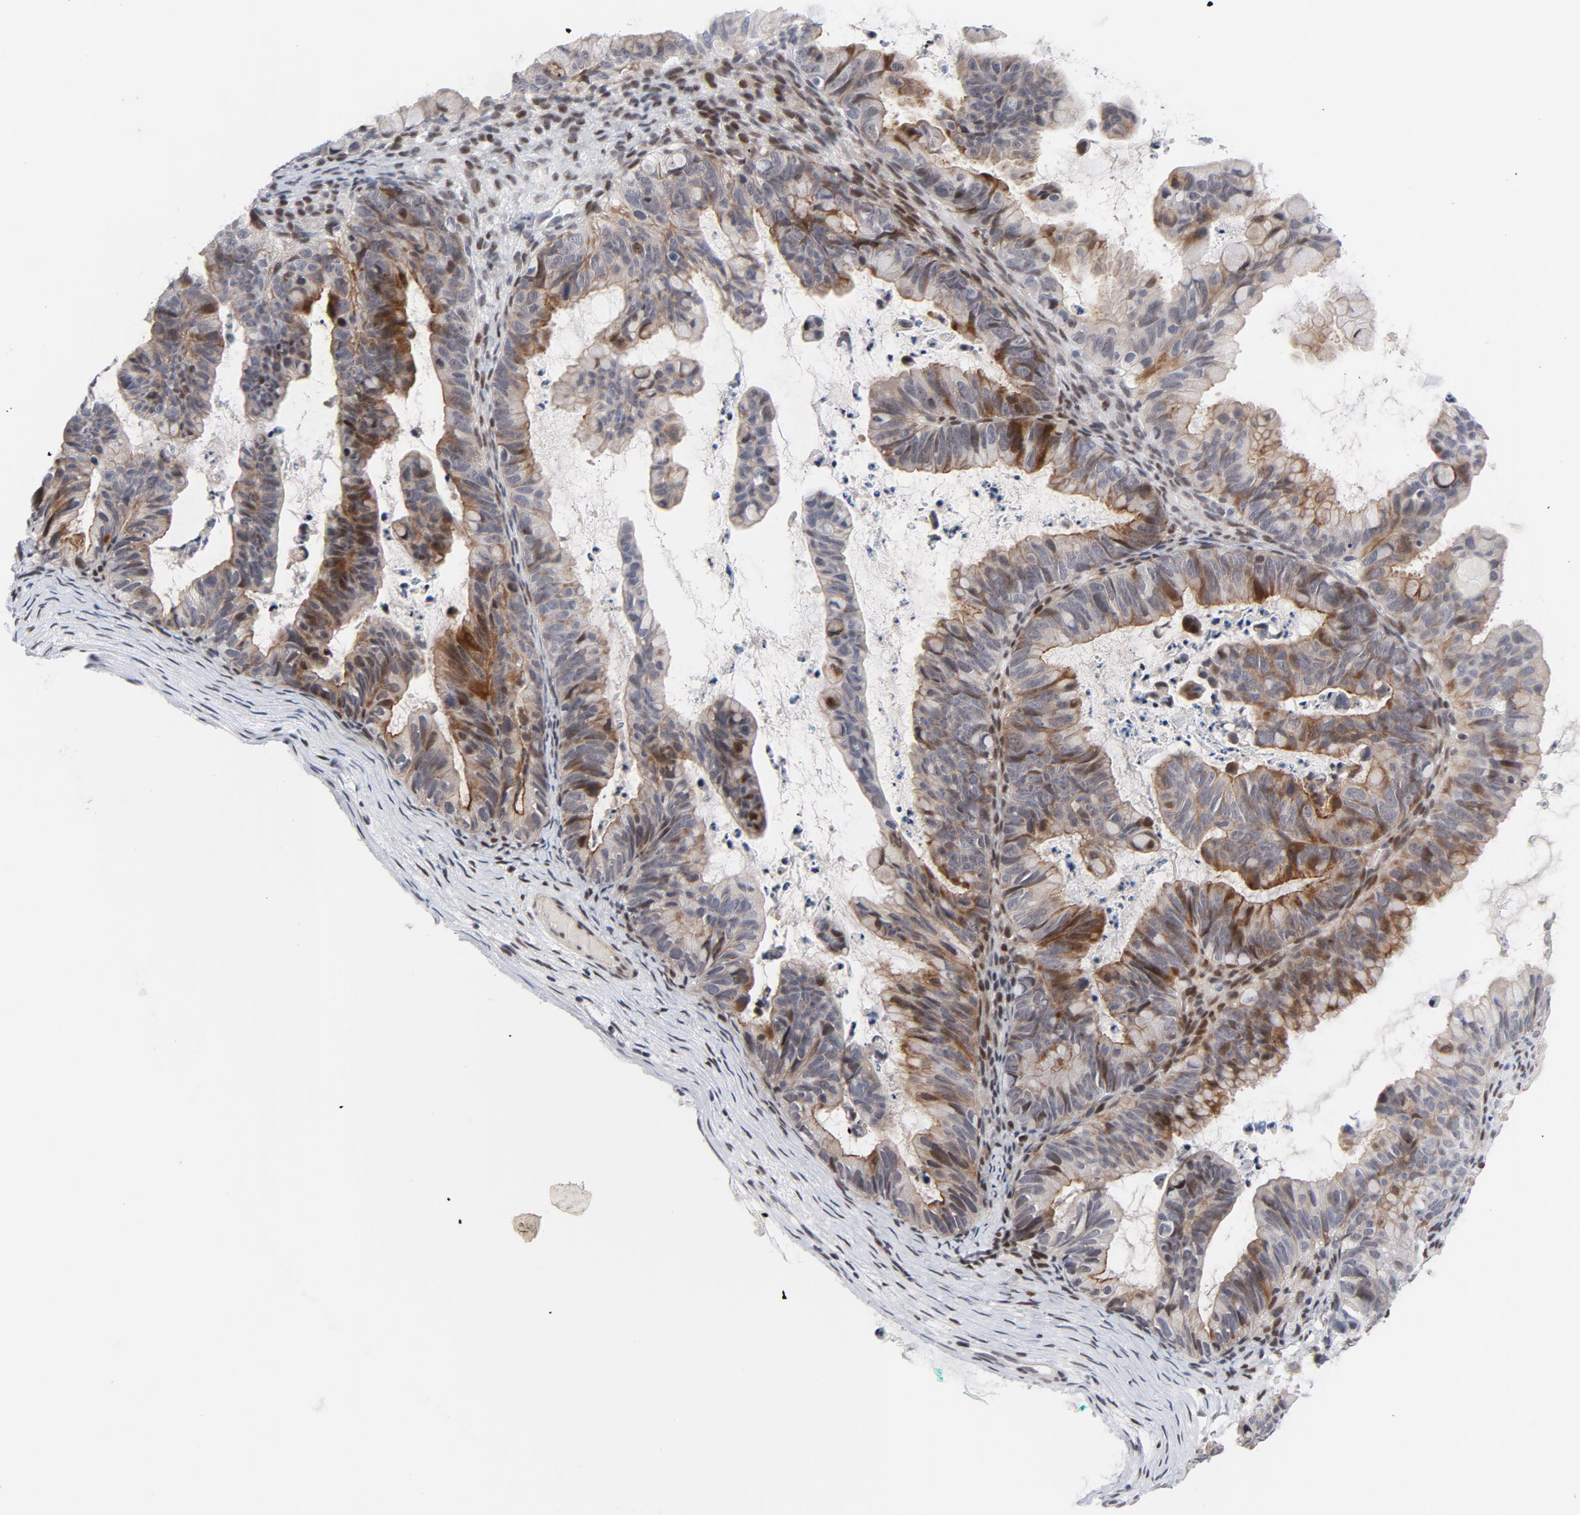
{"staining": {"intensity": "moderate", "quantity": "25%-75%", "location": "cytoplasmic/membranous,nuclear"}, "tissue": "ovarian cancer", "cell_type": "Tumor cells", "image_type": "cancer", "snomed": [{"axis": "morphology", "description": "Cystadenocarcinoma, mucinous, NOS"}, {"axis": "topography", "description": "Ovary"}], "caption": "IHC (DAB (3,3'-diaminobenzidine)) staining of human ovarian mucinous cystadenocarcinoma demonstrates moderate cytoplasmic/membranous and nuclear protein expression in approximately 25%-75% of tumor cells.", "gene": "NFIC", "patient": {"sex": "female", "age": 36}}